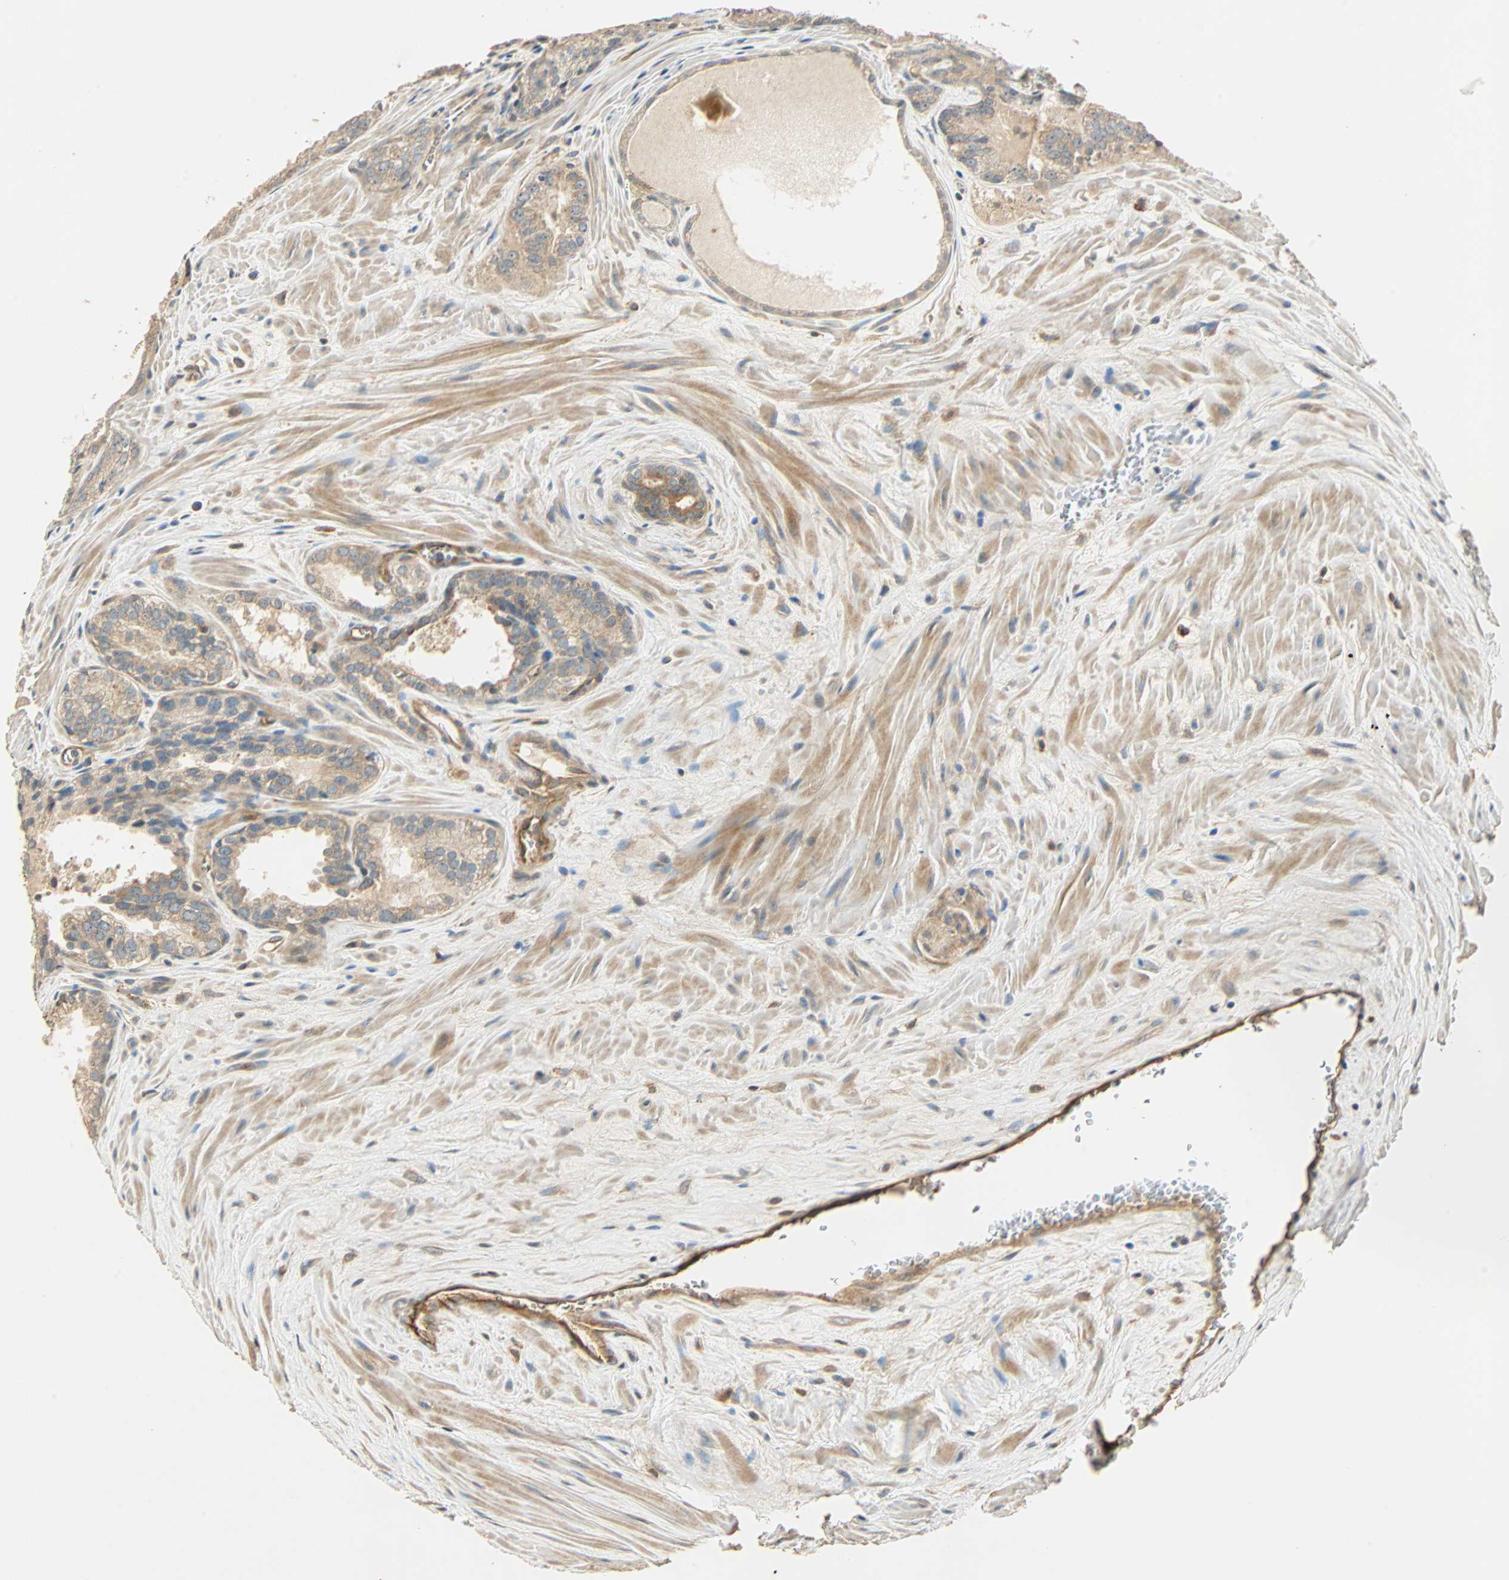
{"staining": {"intensity": "weak", "quantity": ">75%", "location": "cytoplasmic/membranous"}, "tissue": "prostate cancer", "cell_type": "Tumor cells", "image_type": "cancer", "snomed": [{"axis": "morphology", "description": "Adenocarcinoma, Low grade"}, {"axis": "topography", "description": "Prostate"}], "caption": "Prostate cancer (low-grade adenocarcinoma) stained with a brown dye shows weak cytoplasmic/membranous positive staining in about >75% of tumor cells.", "gene": "GALK1", "patient": {"sex": "male", "age": 60}}